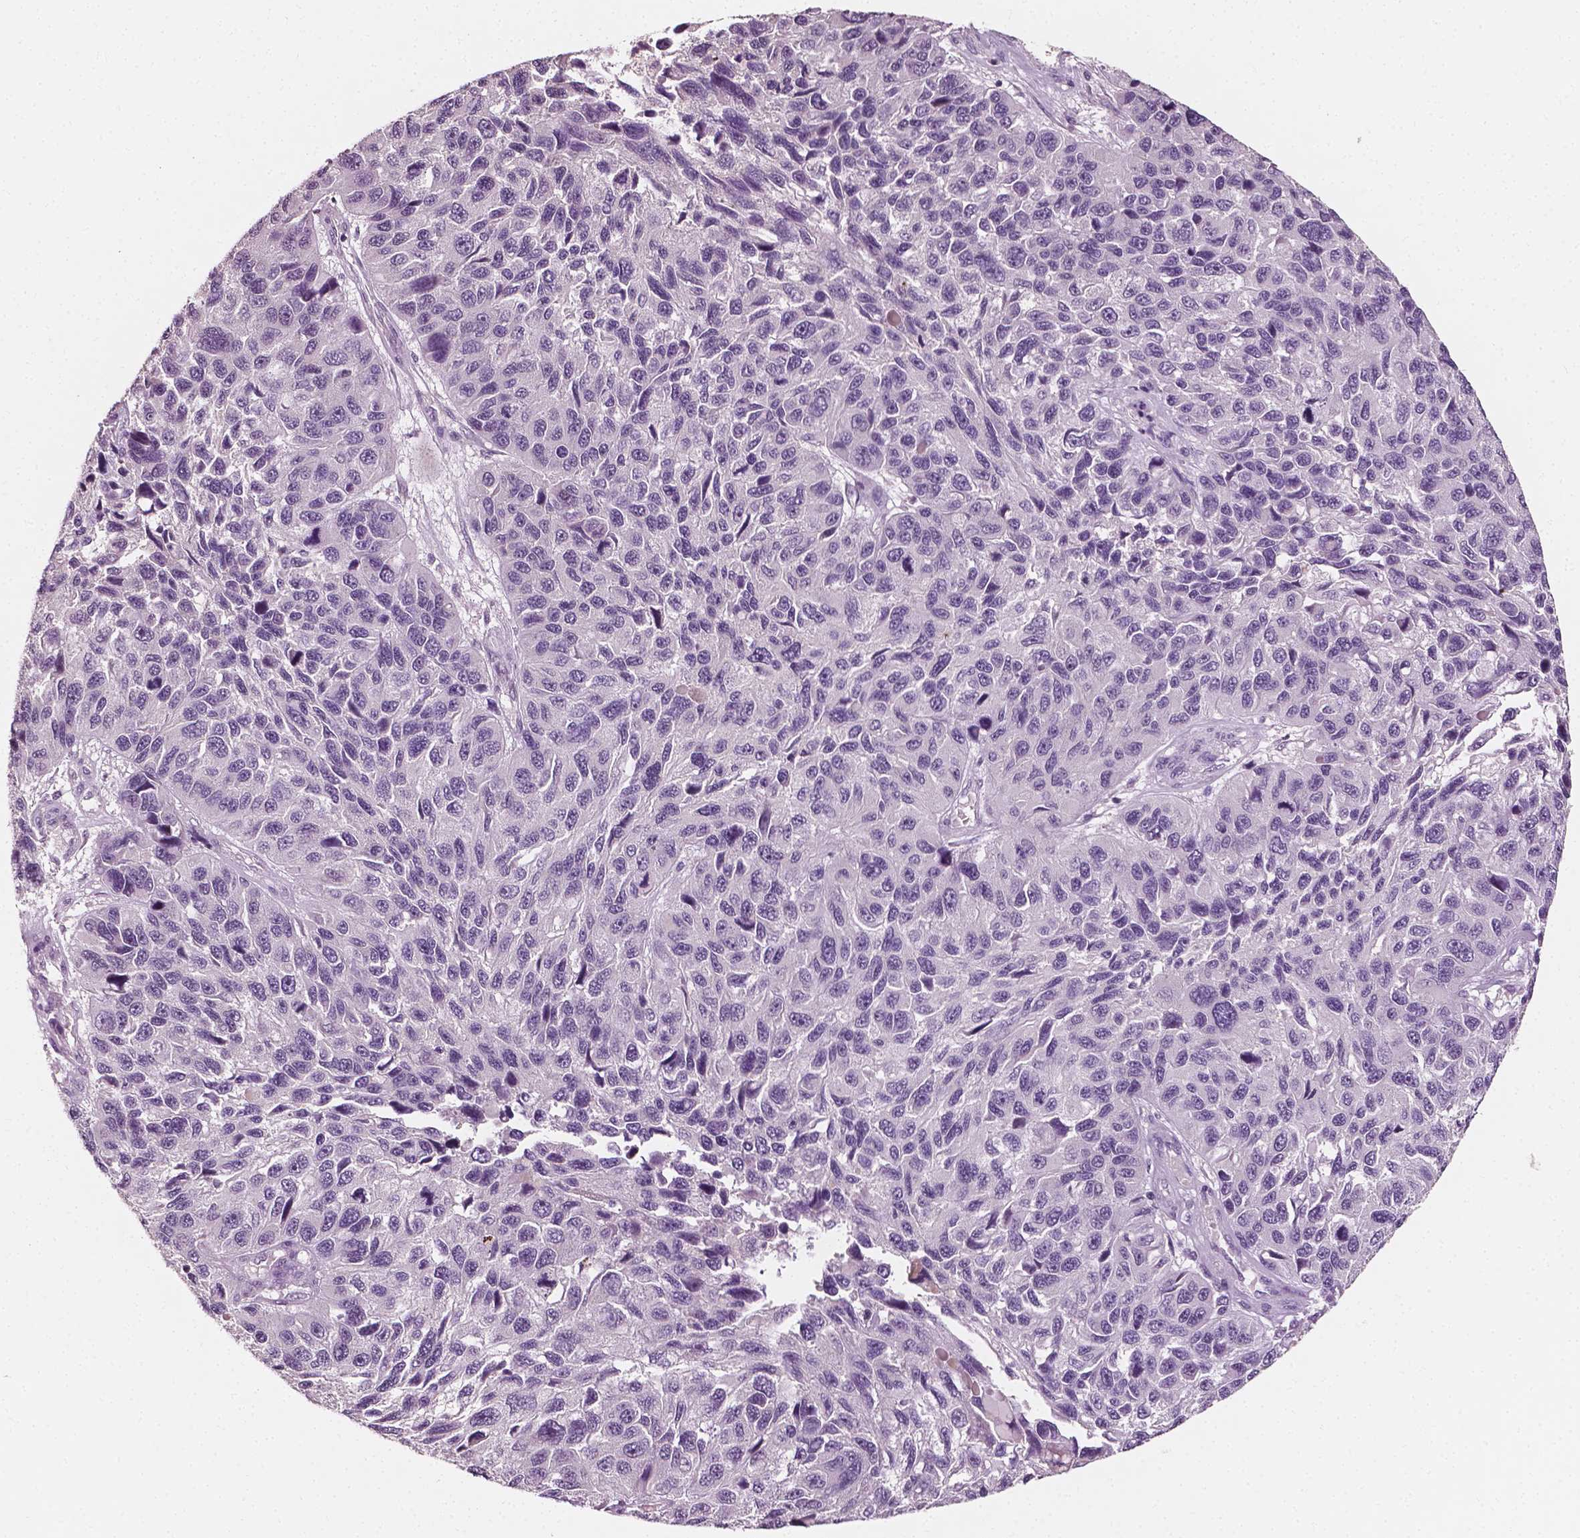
{"staining": {"intensity": "negative", "quantity": "none", "location": "none"}, "tissue": "melanoma", "cell_type": "Tumor cells", "image_type": "cancer", "snomed": [{"axis": "morphology", "description": "Malignant melanoma, NOS"}, {"axis": "topography", "description": "Skin"}], "caption": "Immunohistochemical staining of malignant melanoma demonstrates no significant positivity in tumor cells.", "gene": "PLA2R1", "patient": {"sex": "male", "age": 53}}